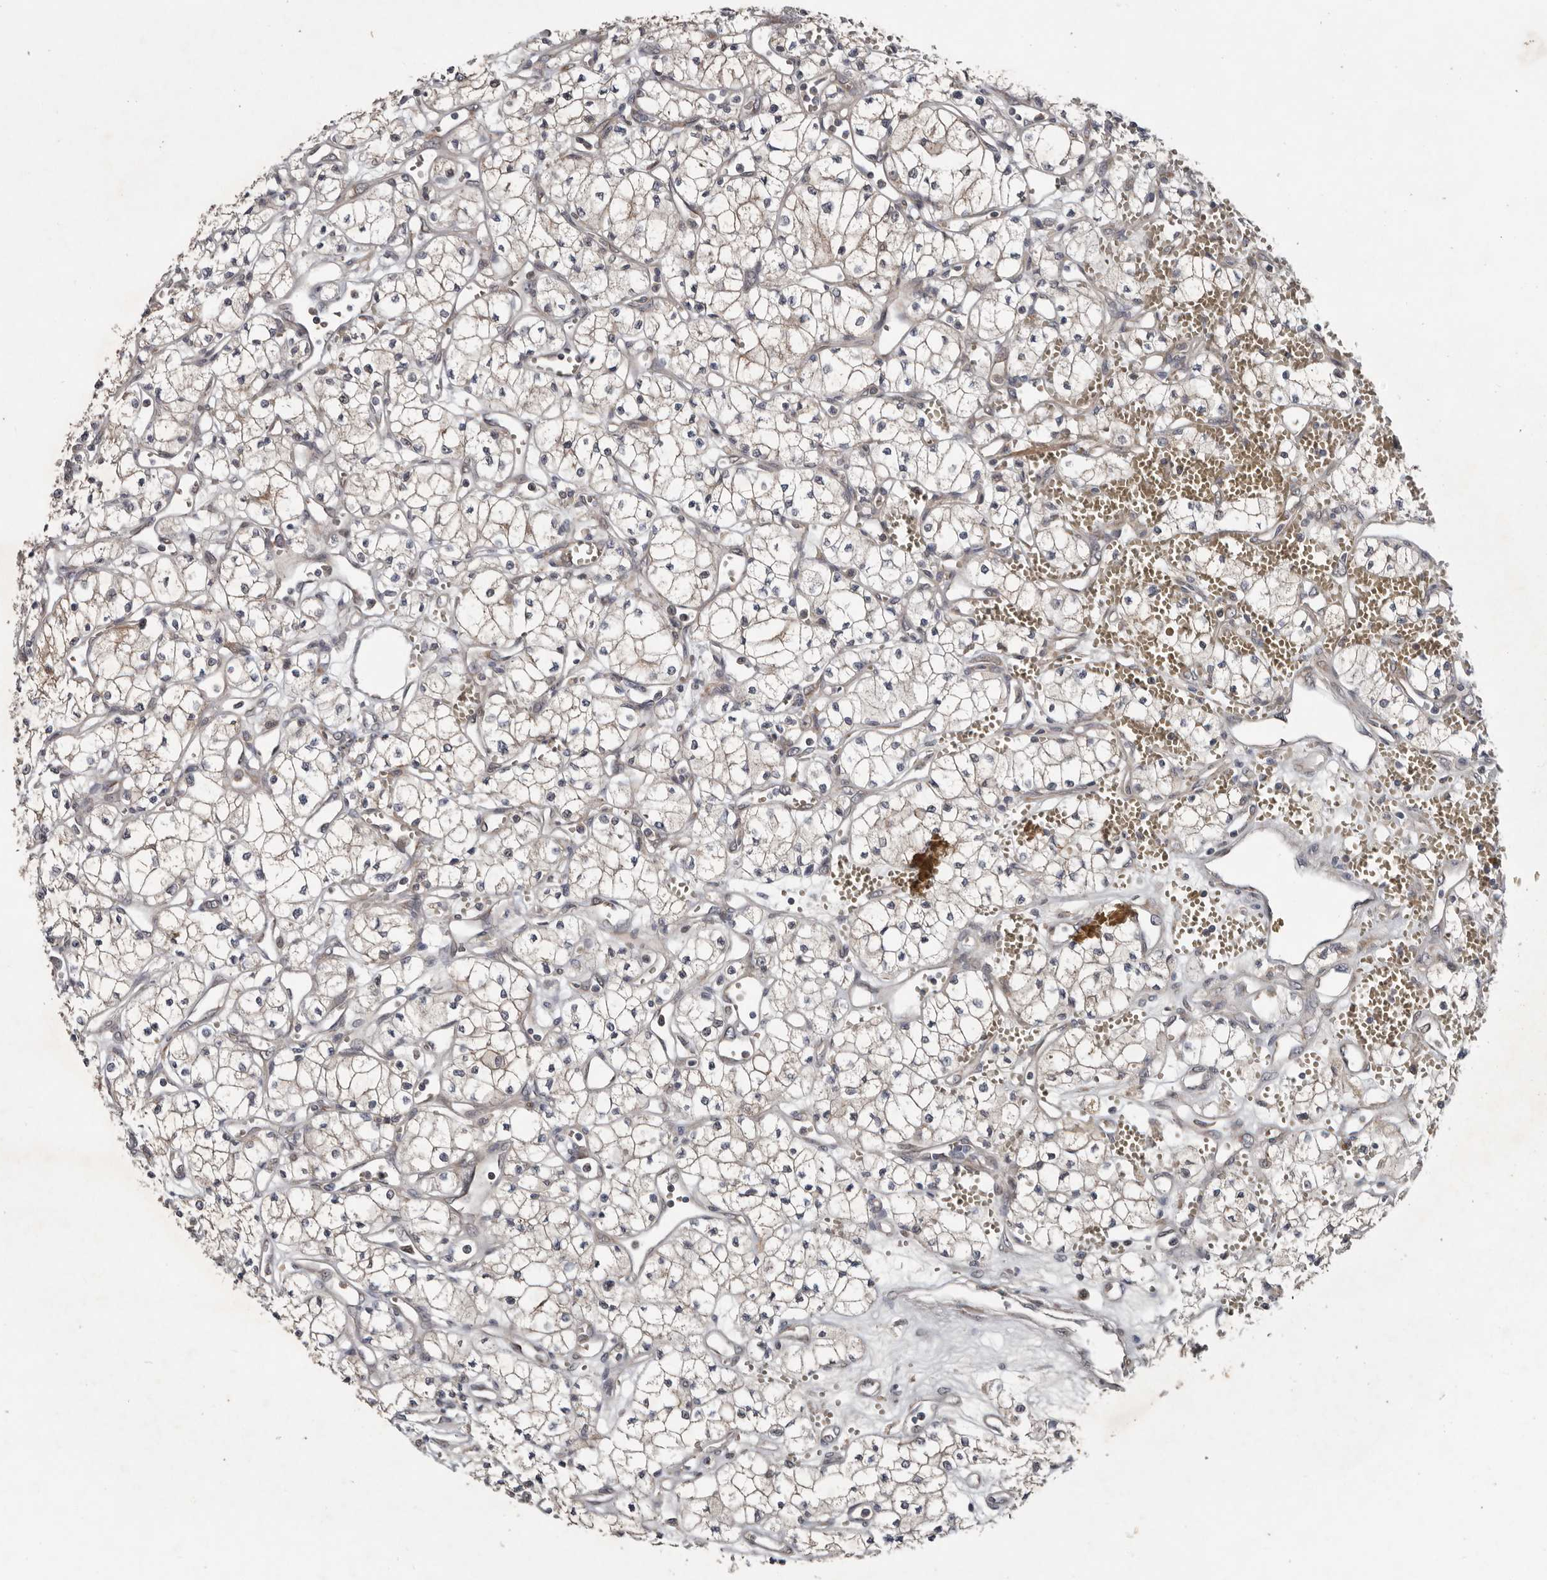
{"staining": {"intensity": "weak", "quantity": "<25%", "location": "cytoplasmic/membranous"}, "tissue": "renal cancer", "cell_type": "Tumor cells", "image_type": "cancer", "snomed": [{"axis": "morphology", "description": "Adenocarcinoma, NOS"}, {"axis": "topography", "description": "Kidney"}], "caption": "Immunohistochemistry histopathology image of neoplastic tissue: human renal cancer stained with DAB (3,3'-diaminobenzidine) exhibits no significant protein positivity in tumor cells. (Stains: DAB immunohistochemistry (IHC) with hematoxylin counter stain, Microscopy: brightfield microscopy at high magnification).", "gene": "CHML", "patient": {"sex": "male", "age": 59}}